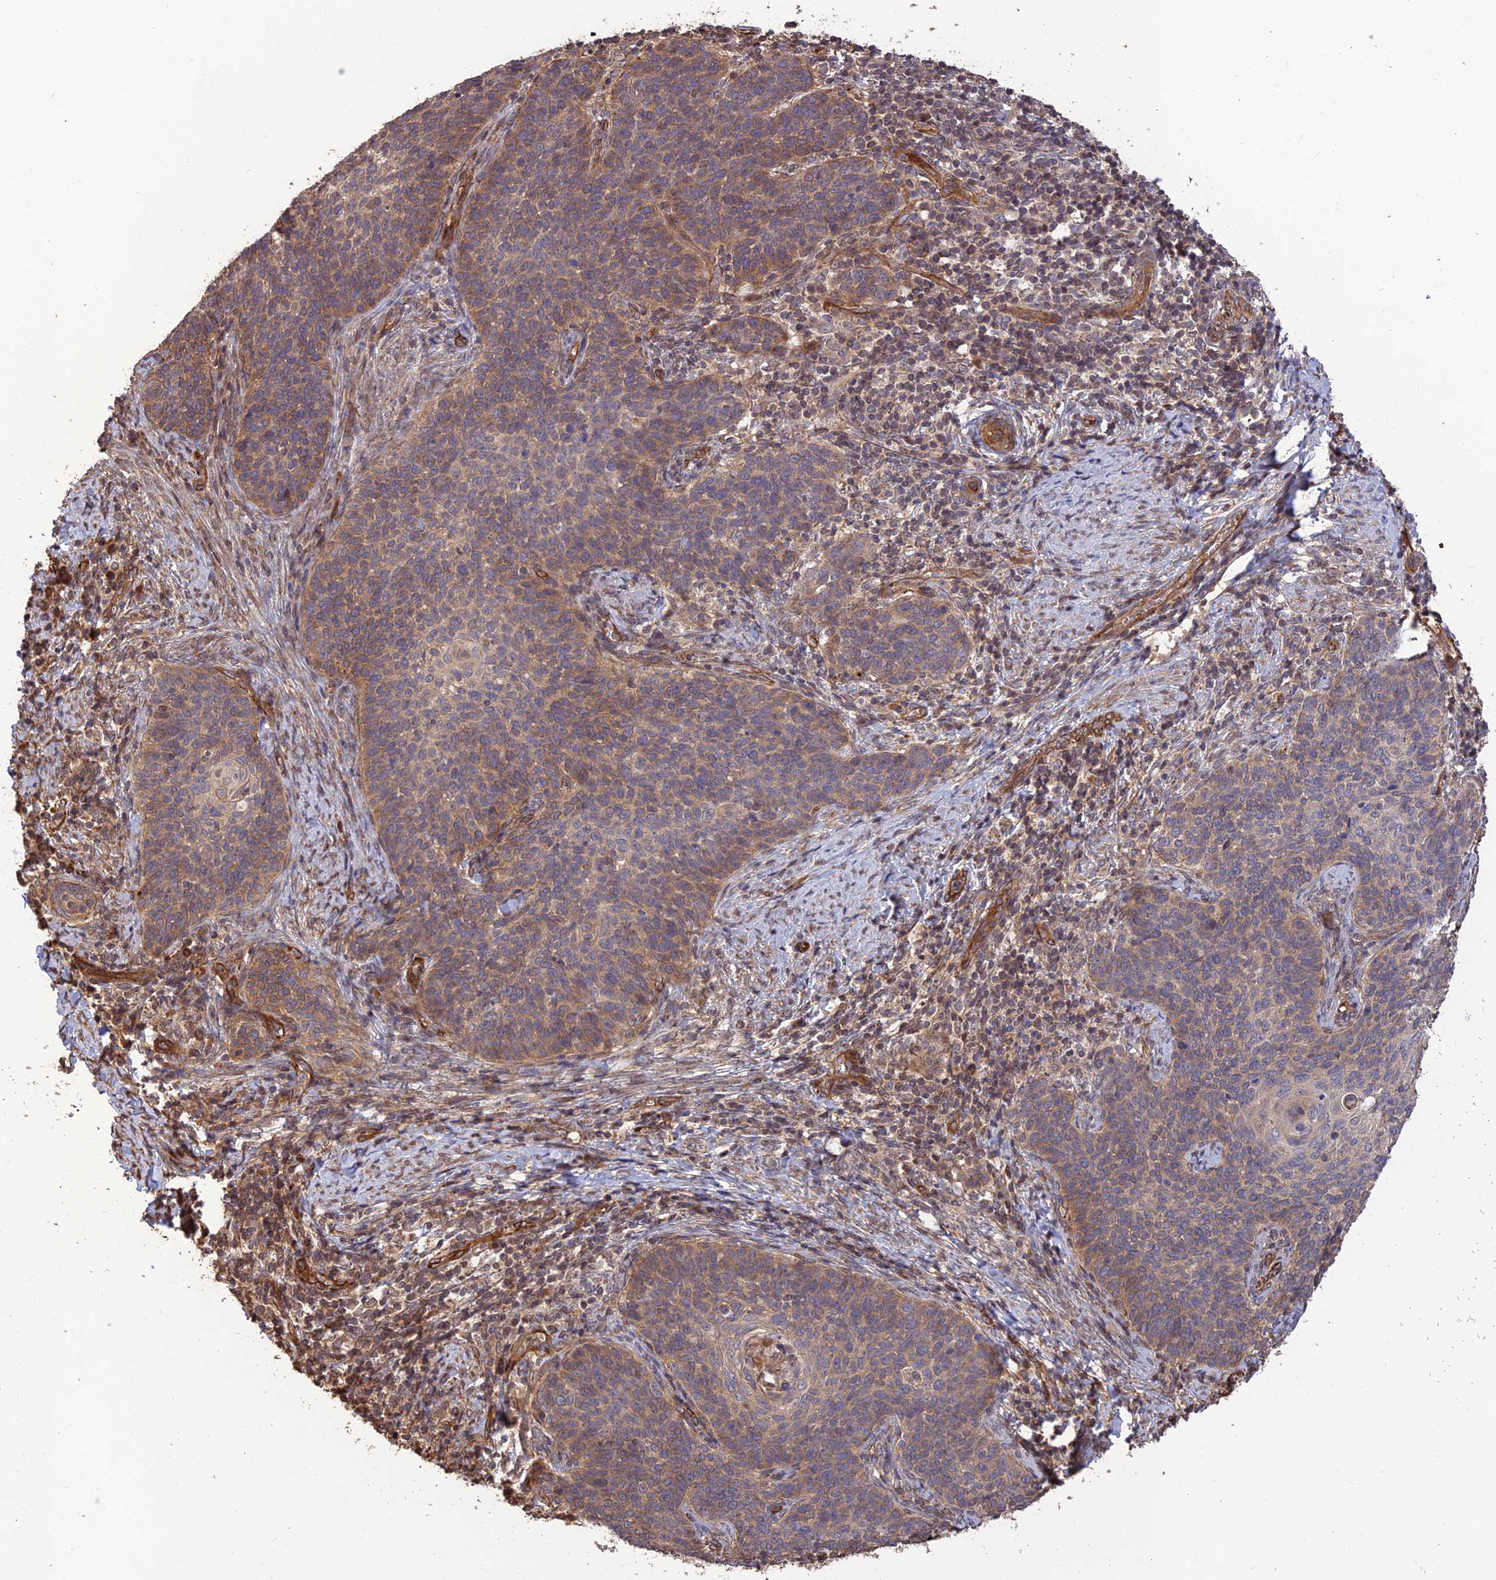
{"staining": {"intensity": "moderate", "quantity": "25%-75%", "location": "cytoplasmic/membranous"}, "tissue": "cervical cancer", "cell_type": "Tumor cells", "image_type": "cancer", "snomed": [{"axis": "morphology", "description": "Normal tissue, NOS"}, {"axis": "morphology", "description": "Squamous cell carcinoma, NOS"}, {"axis": "topography", "description": "Cervix"}], "caption": "Immunohistochemical staining of squamous cell carcinoma (cervical) reveals medium levels of moderate cytoplasmic/membranous expression in about 25%-75% of tumor cells.", "gene": "CREBL2", "patient": {"sex": "female", "age": 39}}